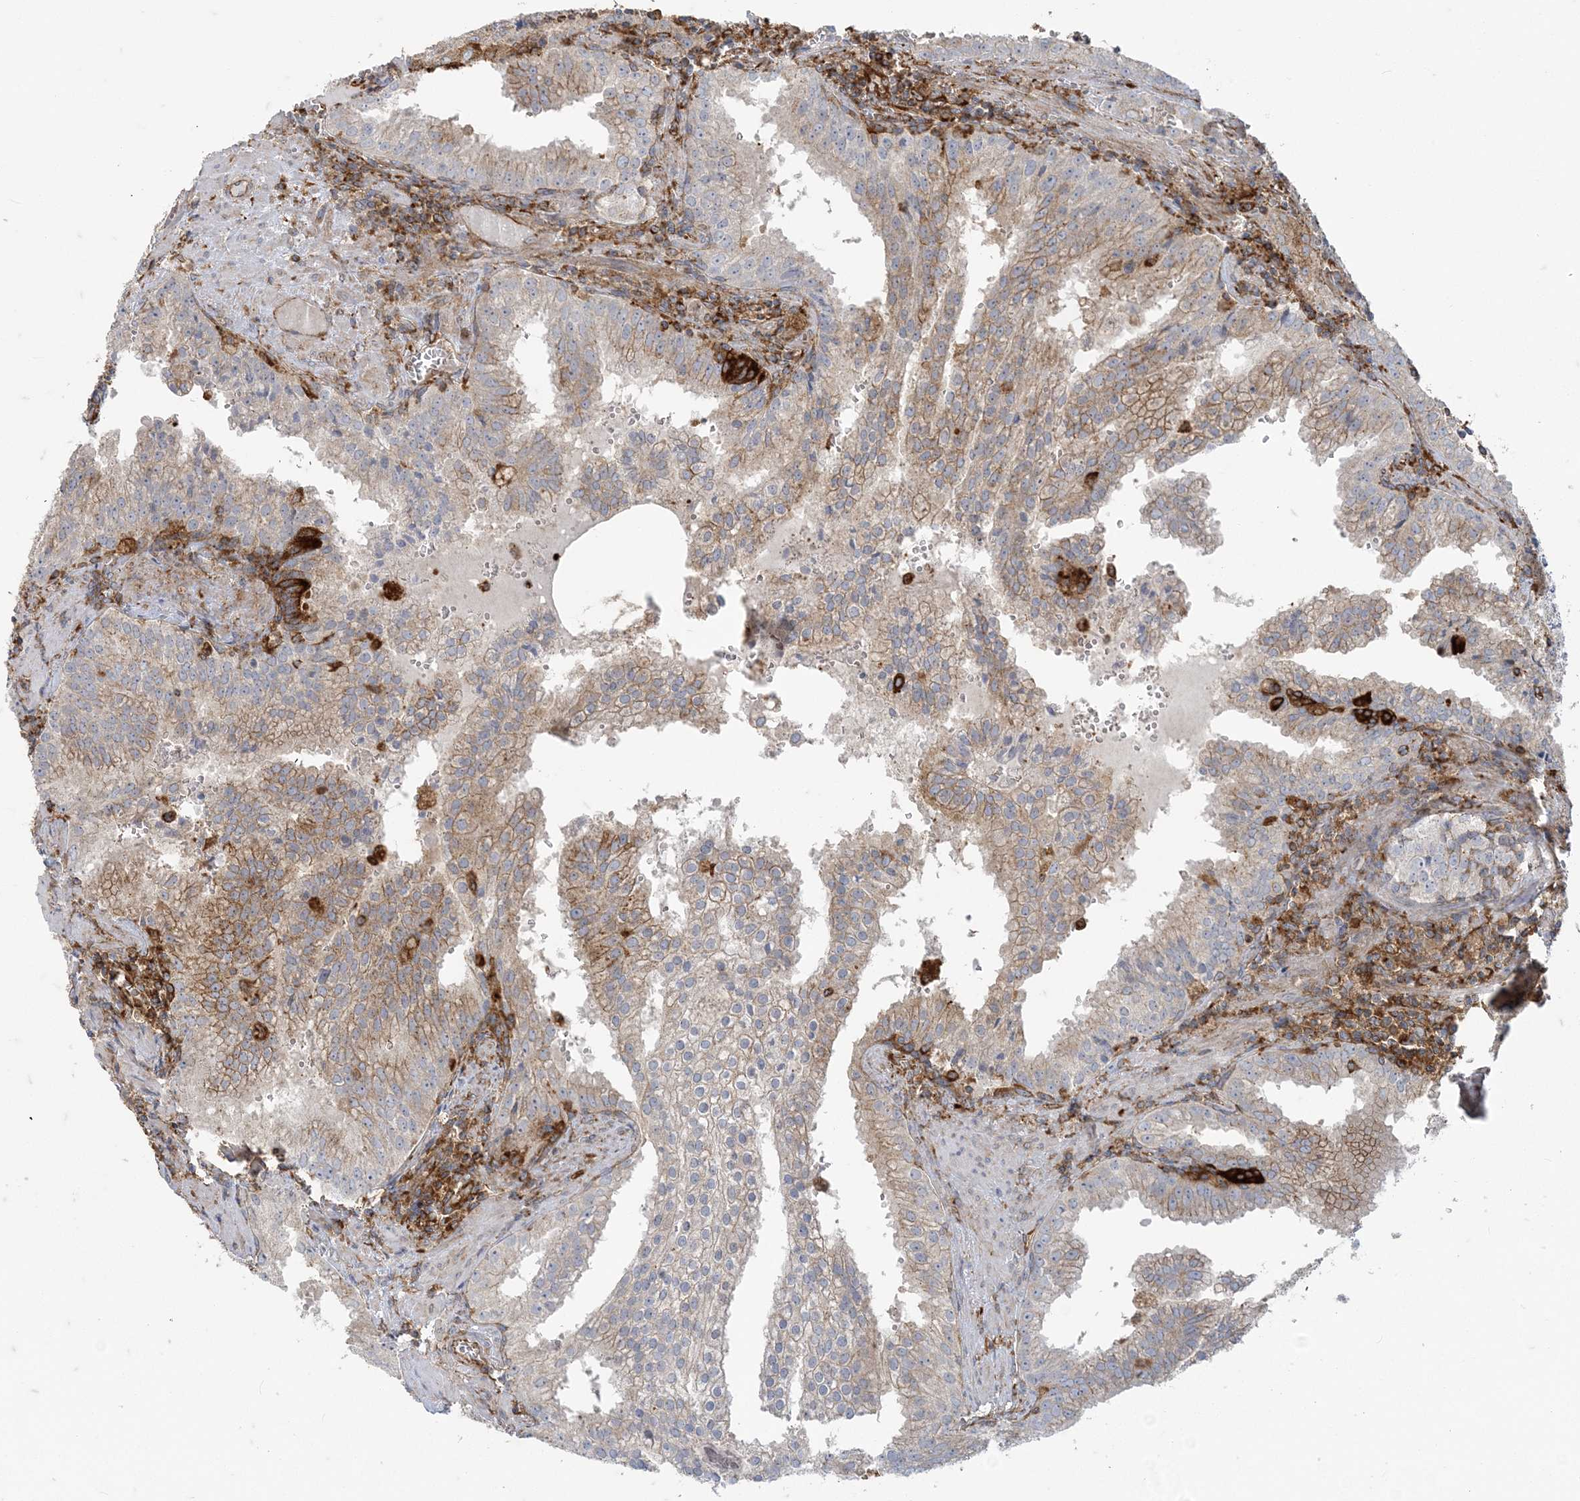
{"staining": {"intensity": "moderate", "quantity": "<25%", "location": "cytoplasmic/membranous"}, "tissue": "prostate cancer", "cell_type": "Tumor cells", "image_type": "cancer", "snomed": [{"axis": "morphology", "description": "Adenocarcinoma, High grade"}, {"axis": "topography", "description": "Prostate"}], "caption": "Immunohistochemical staining of prostate high-grade adenocarcinoma displays low levels of moderate cytoplasmic/membranous protein positivity in approximately <25% of tumor cells. The staining is performed using DAB brown chromogen to label protein expression. The nuclei are counter-stained blue using hematoxylin.", "gene": "DERL3", "patient": {"sex": "male", "age": 68}}